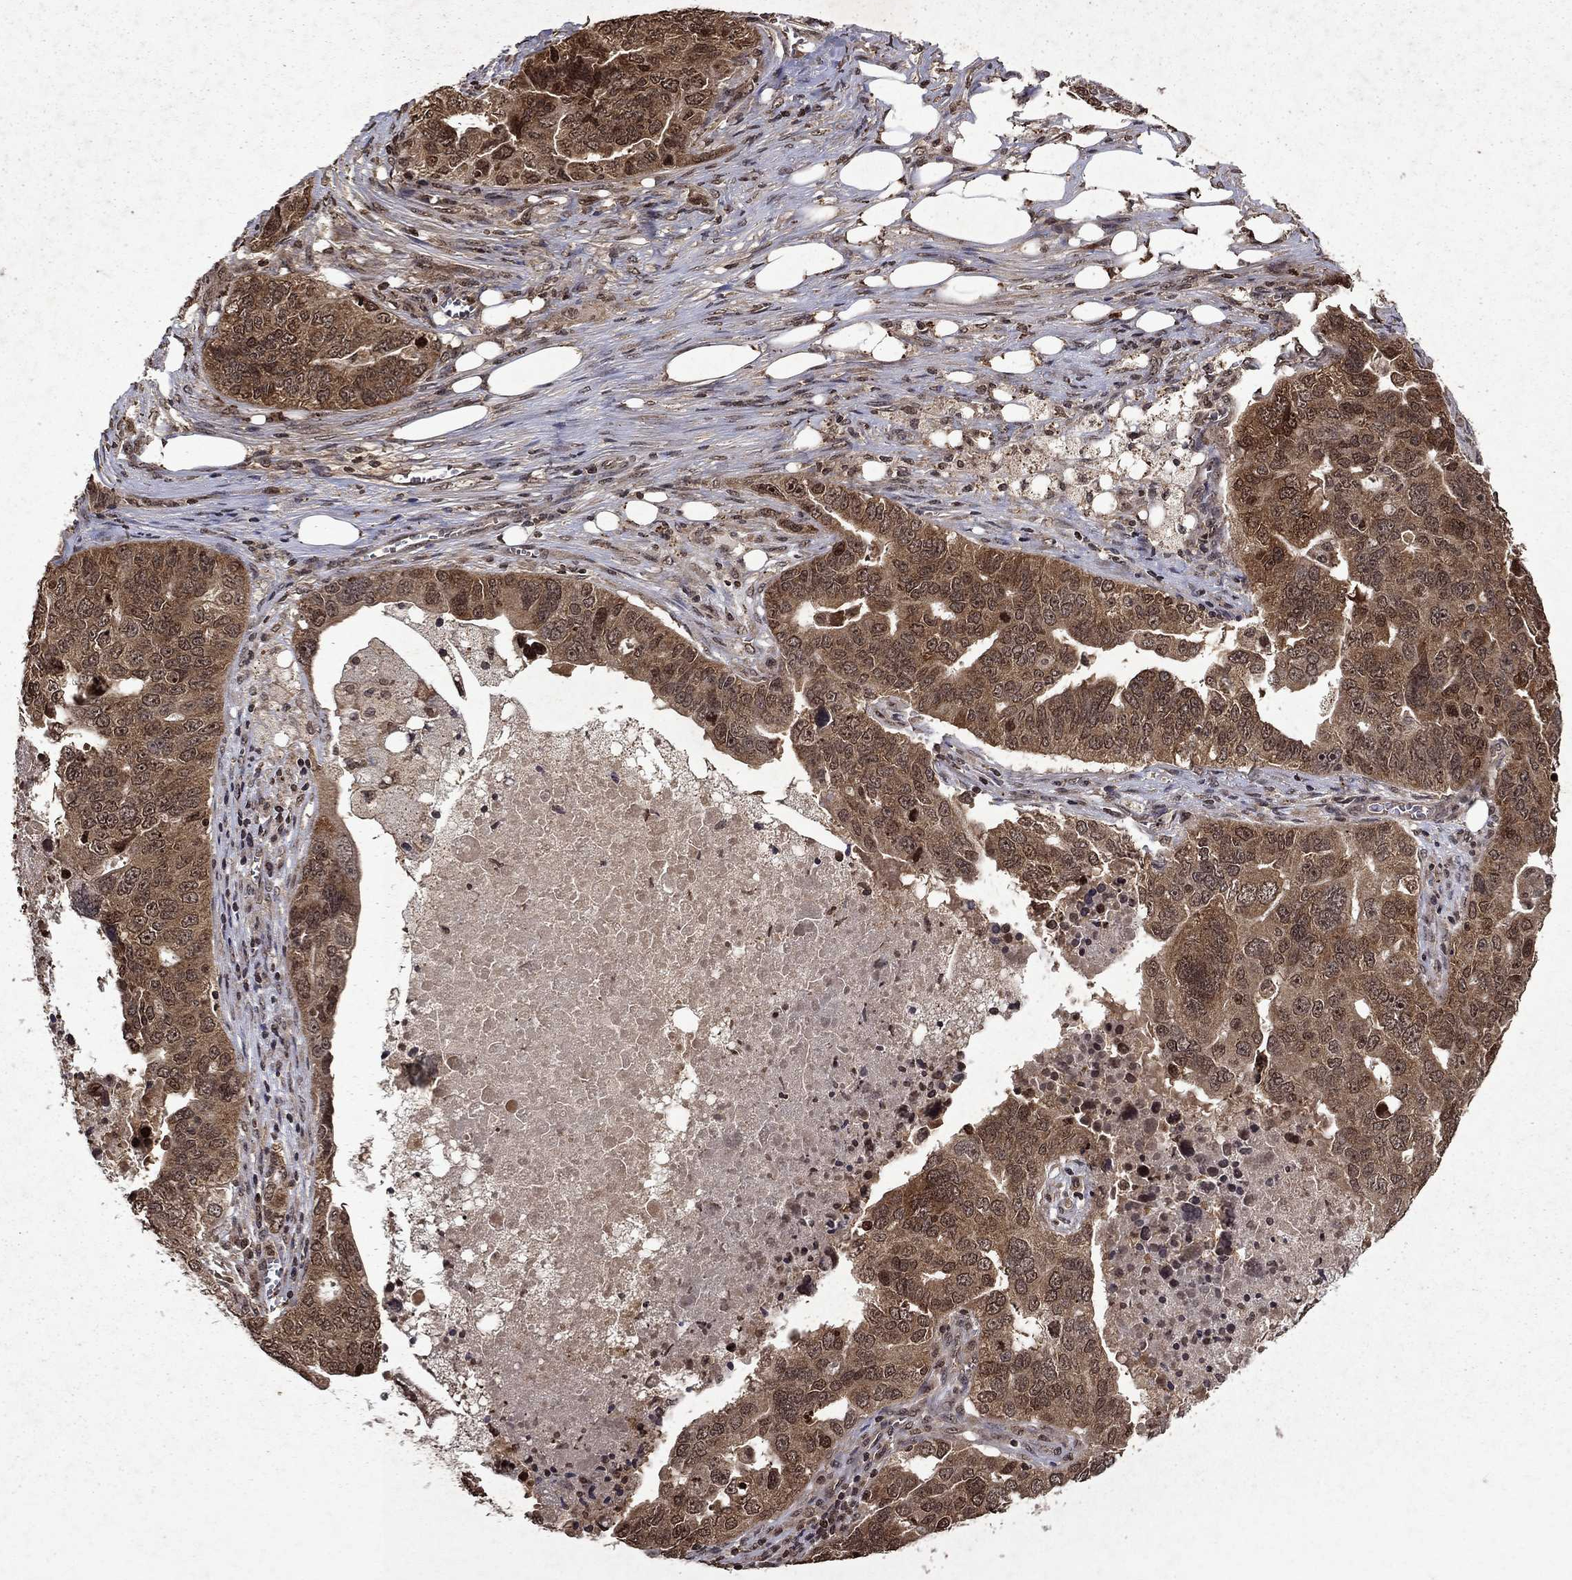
{"staining": {"intensity": "moderate", "quantity": ">75%", "location": "cytoplasmic/membranous"}, "tissue": "ovarian cancer", "cell_type": "Tumor cells", "image_type": "cancer", "snomed": [{"axis": "morphology", "description": "Carcinoma, endometroid"}, {"axis": "topography", "description": "Soft tissue"}, {"axis": "topography", "description": "Ovary"}], "caption": "An immunohistochemistry photomicrograph of tumor tissue is shown. Protein staining in brown highlights moderate cytoplasmic/membranous positivity in endometroid carcinoma (ovarian) within tumor cells.", "gene": "PIN4", "patient": {"sex": "female", "age": 52}}